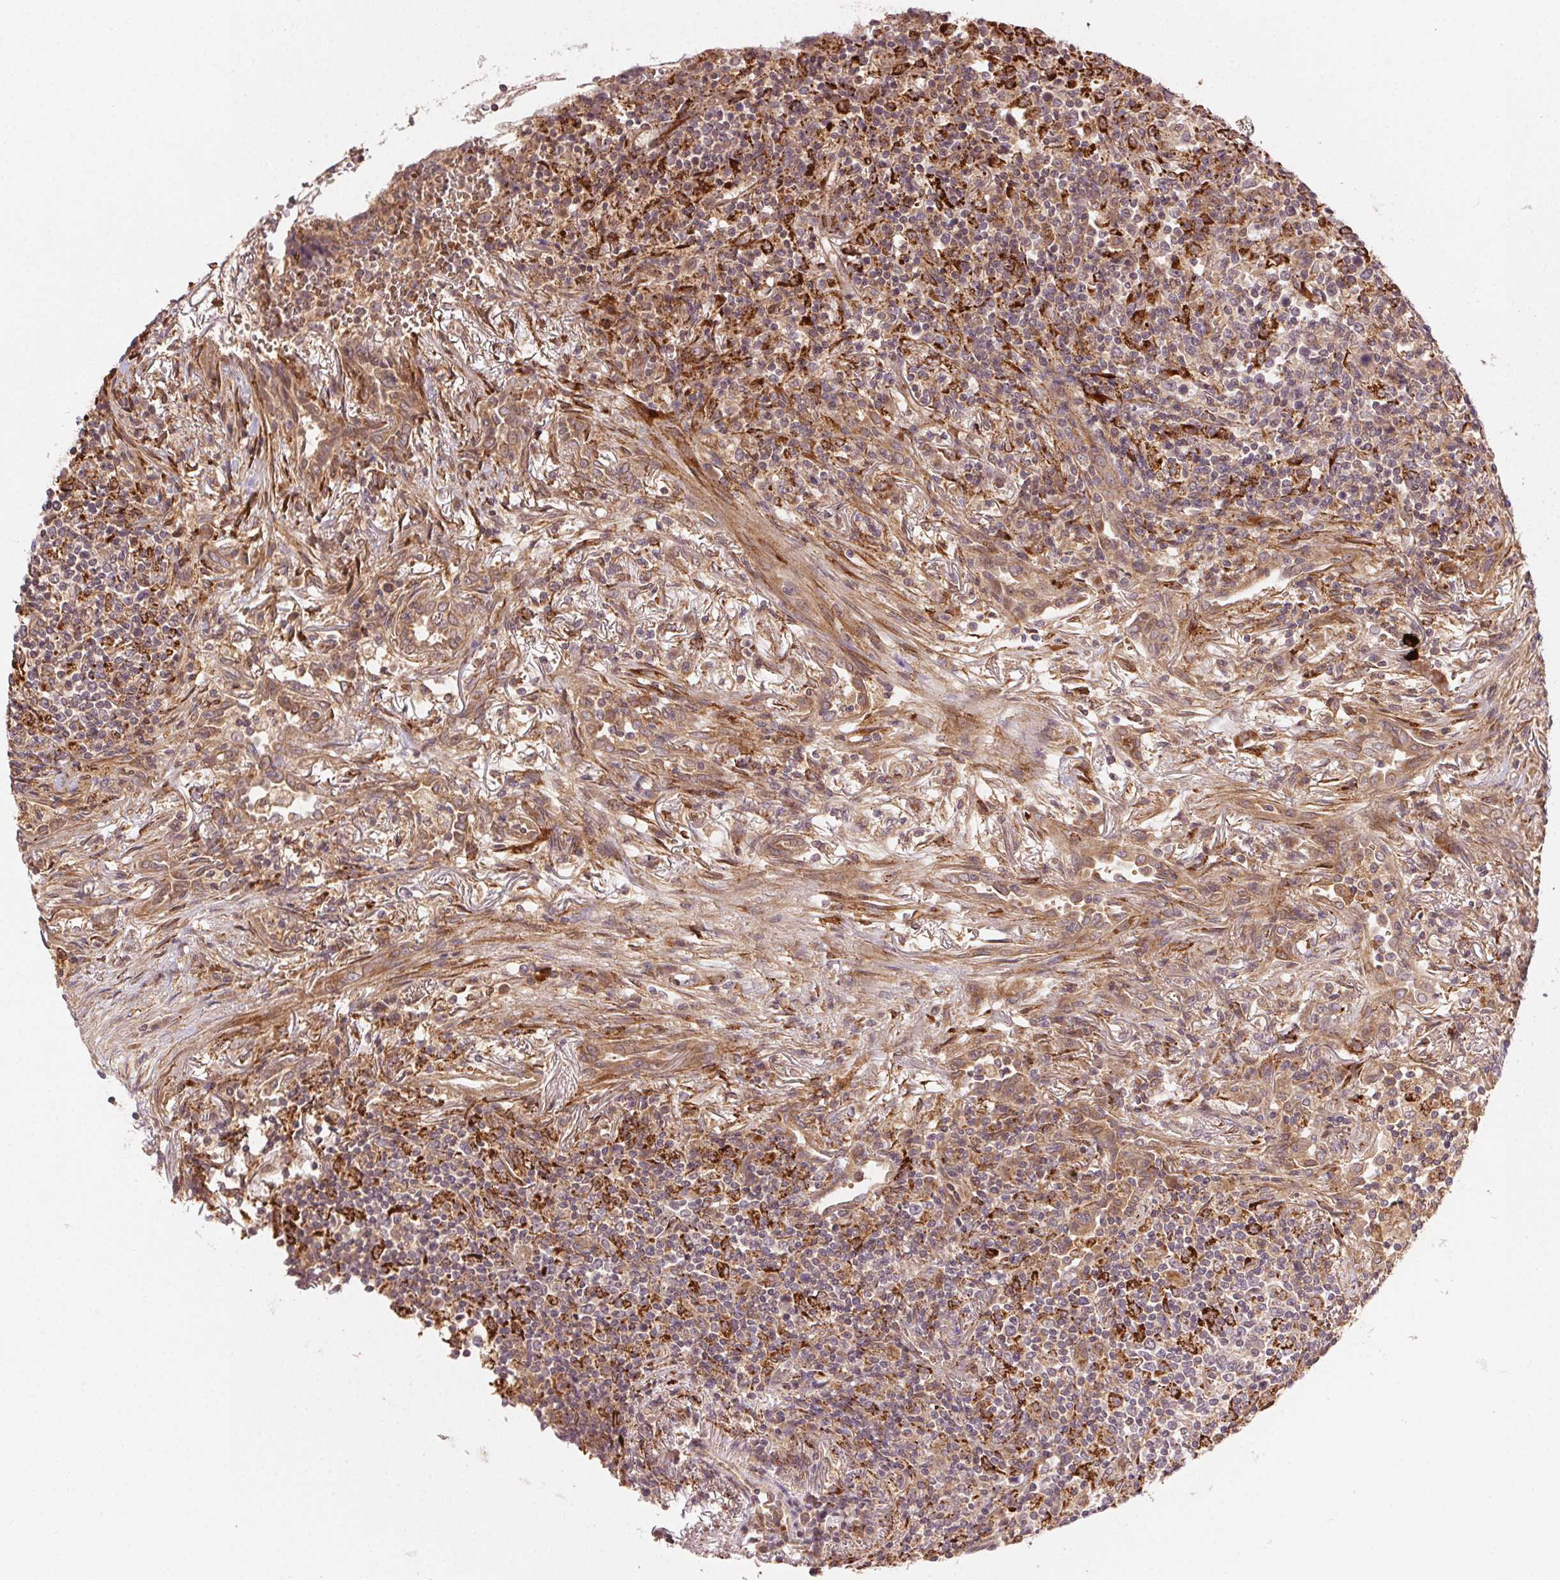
{"staining": {"intensity": "weak", "quantity": "25%-75%", "location": "cytoplasmic/membranous"}, "tissue": "lymphoma", "cell_type": "Tumor cells", "image_type": "cancer", "snomed": [{"axis": "morphology", "description": "Malignant lymphoma, non-Hodgkin's type, High grade"}, {"axis": "topography", "description": "Lung"}], "caption": "Malignant lymphoma, non-Hodgkin's type (high-grade) tissue displays weak cytoplasmic/membranous positivity in approximately 25%-75% of tumor cells The staining was performed using DAB, with brown indicating positive protein expression. Nuclei are stained blue with hematoxylin.", "gene": "KLHL15", "patient": {"sex": "male", "age": 79}}